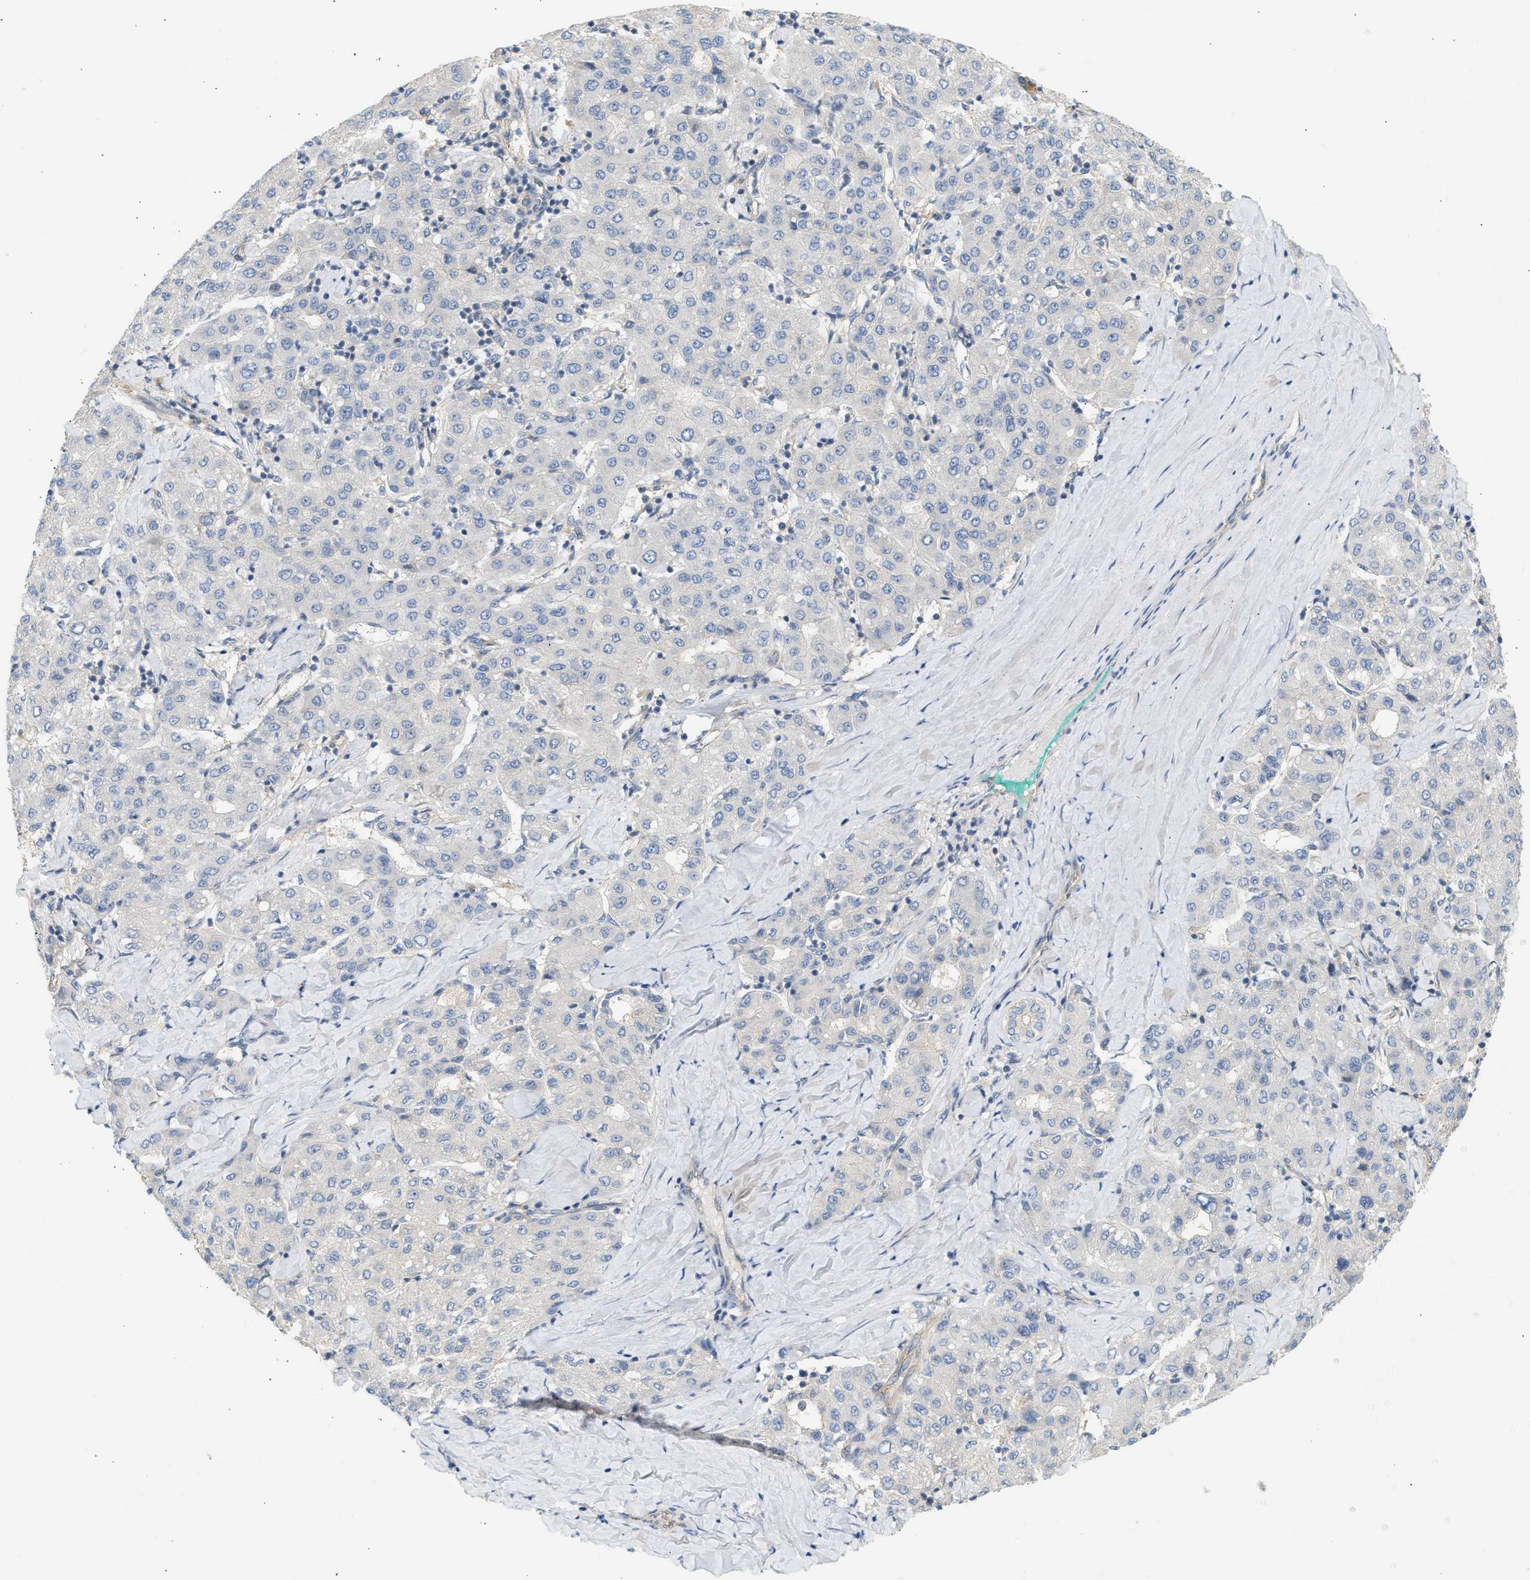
{"staining": {"intensity": "negative", "quantity": "none", "location": "none"}, "tissue": "liver cancer", "cell_type": "Tumor cells", "image_type": "cancer", "snomed": [{"axis": "morphology", "description": "Carcinoma, Hepatocellular, NOS"}, {"axis": "topography", "description": "Liver"}], "caption": "Immunohistochemistry histopathology image of neoplastic tissue: human hepatocellular carcinoma (liver) stained with DAB displays no significant protein expression in tumor cells.", "gene": "PAFAH1B1", "patient": {"sex": "male", "age": 65}}